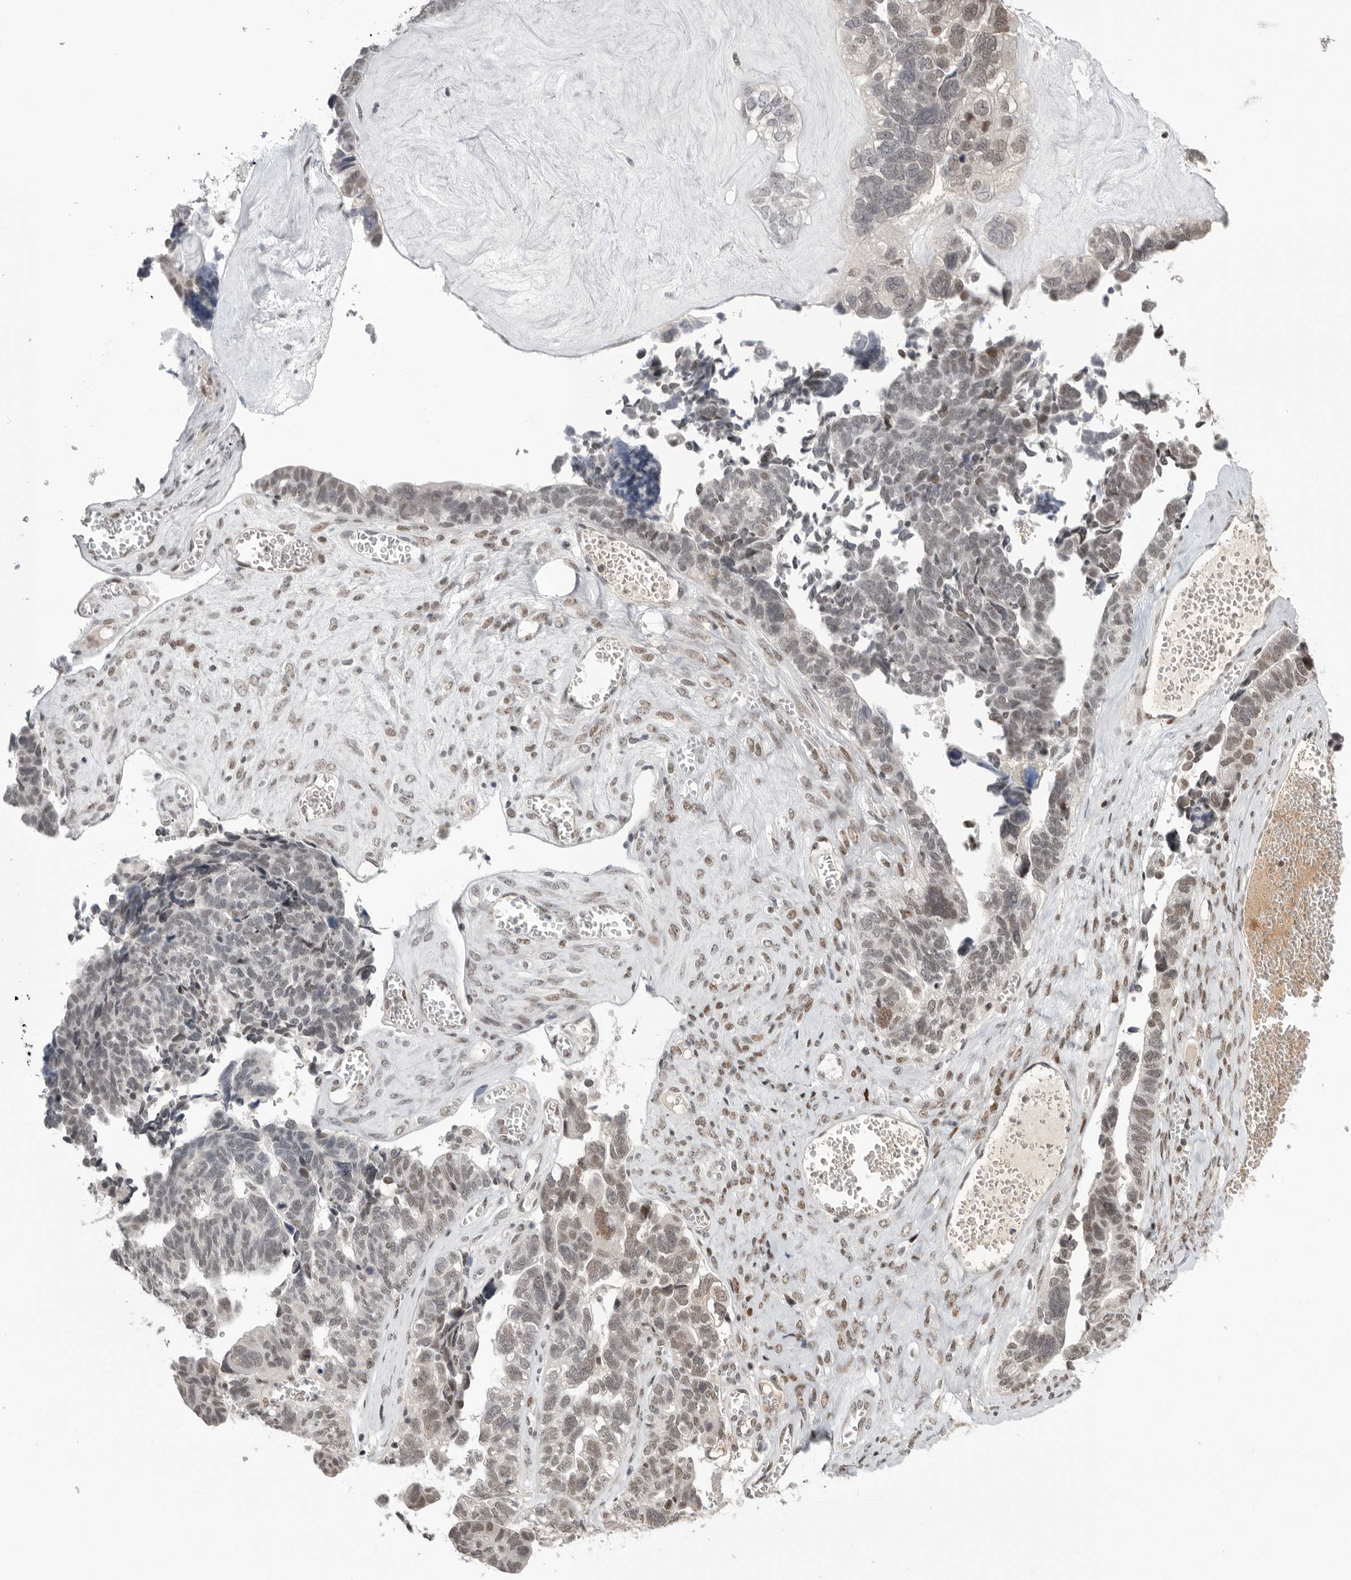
{"staining": {"intensity": "weak", "quantity": "25%-75%", "location": "nuclear"}, "tissue": "ovarian cancer", "cell_type": "Tumor cells", "image_type": "cancer", "snomed": [{"axis": "morphology", "description": "Cystadenocarcinoma, serous, NOS"}, {"axis": "topography", "description": "Ovary"}], "caption": "Serous cystadenocarcinoma (ovarian) was stained to show a protein in brown. There is low levels of weak nuclear positivity in approximately 25%-75% of tumor cells.", "gene": "POU5F1", "patient": {"sex": "female", "age": 79}}